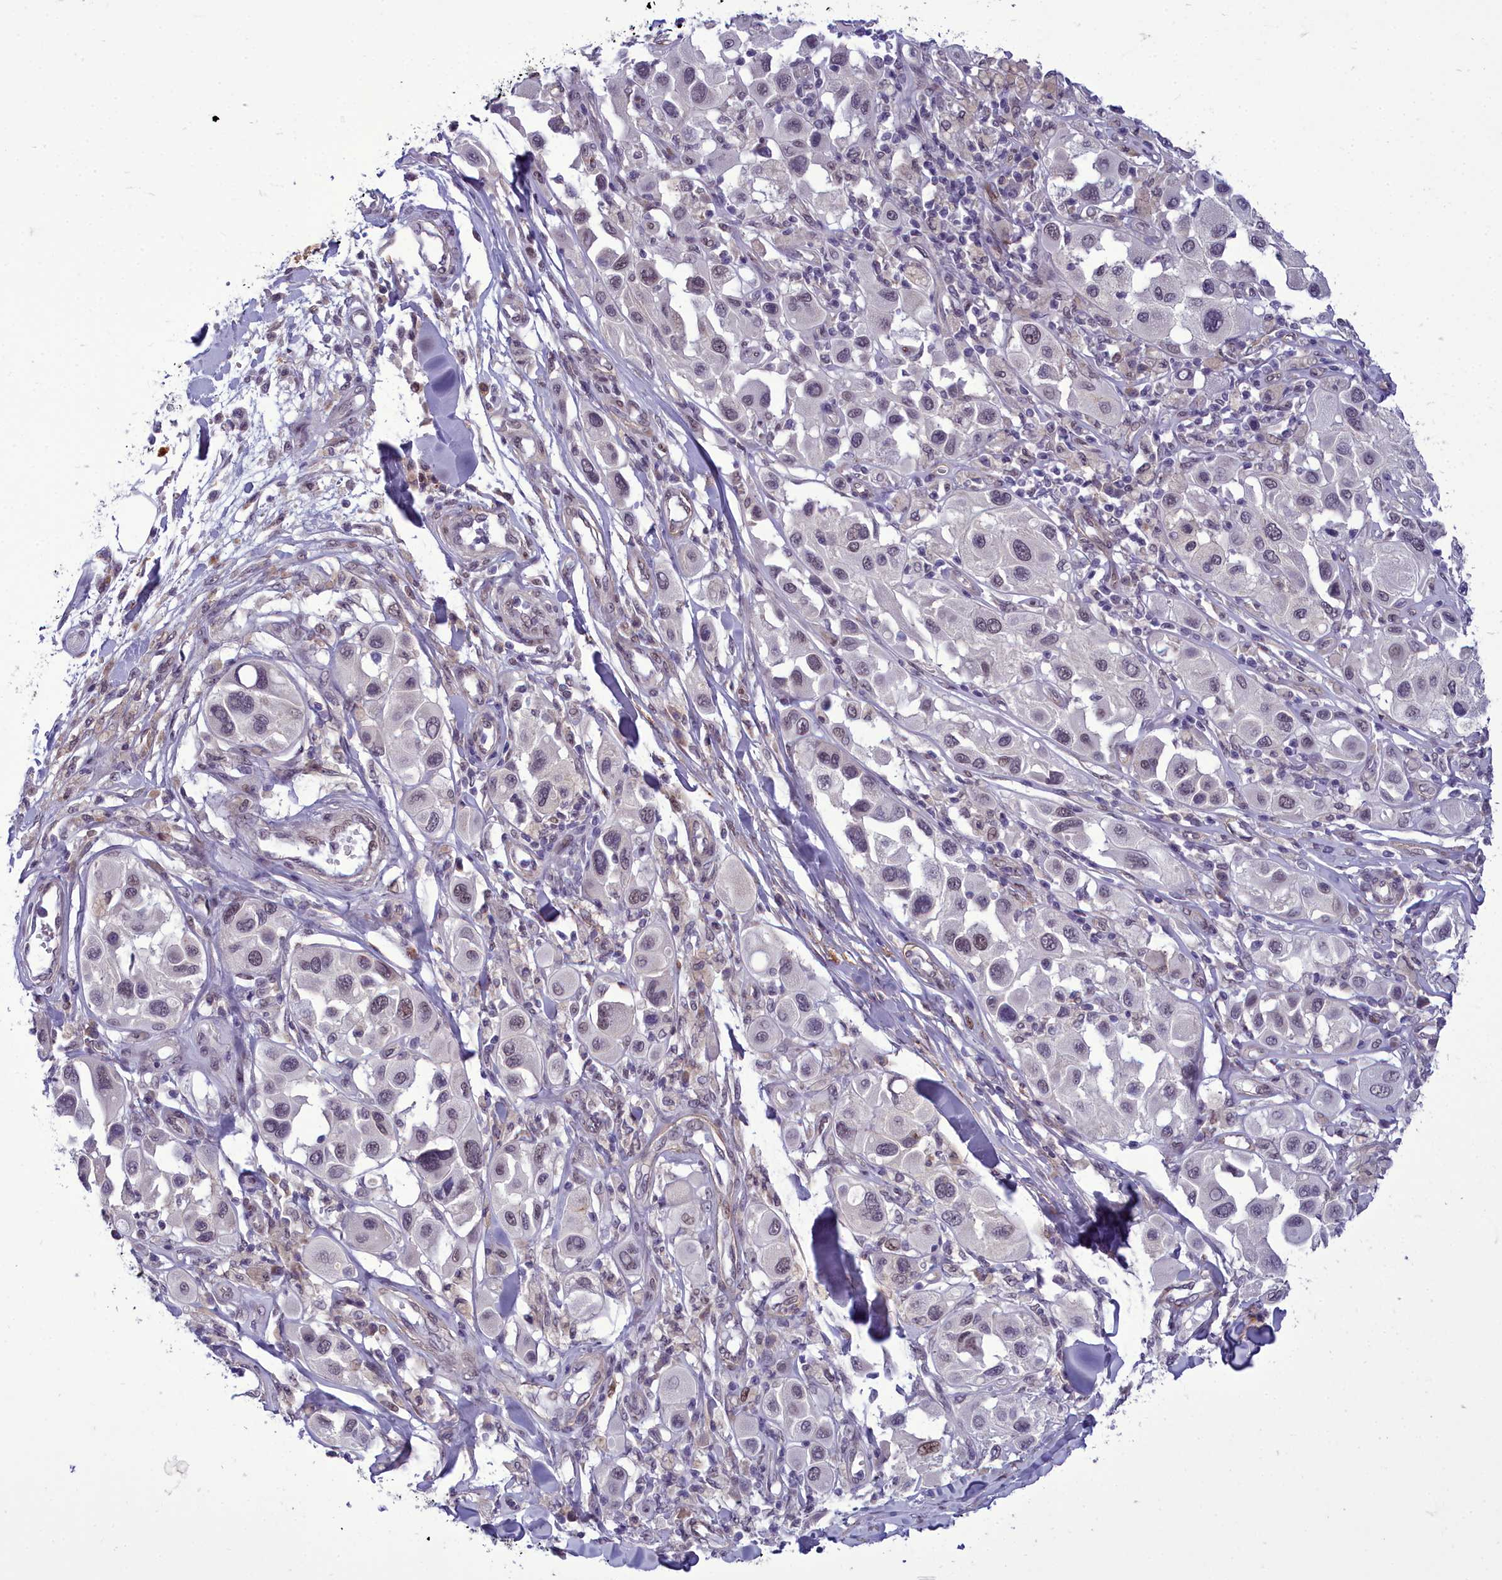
{"staining": {"intensity": "moderate", "quantity": "<25%", "location": "nuclear"}, "tissue": "melanoma", "cell_type": "Tumor cells", "image_type": "cancer", "snomed": [{"axis": "morphology", "description": "Malignant melanoma, Metastatic site"}, {"axis": "topography", "description": "Skin"}], "caption": "Melanoma stained with immunohistochemistry (IHC) exhibits moderate nuclear expression in approximately <25% of tumor cells.", "gene": "CEACAM19", "patient": {"sex": "male", "age": 41}}